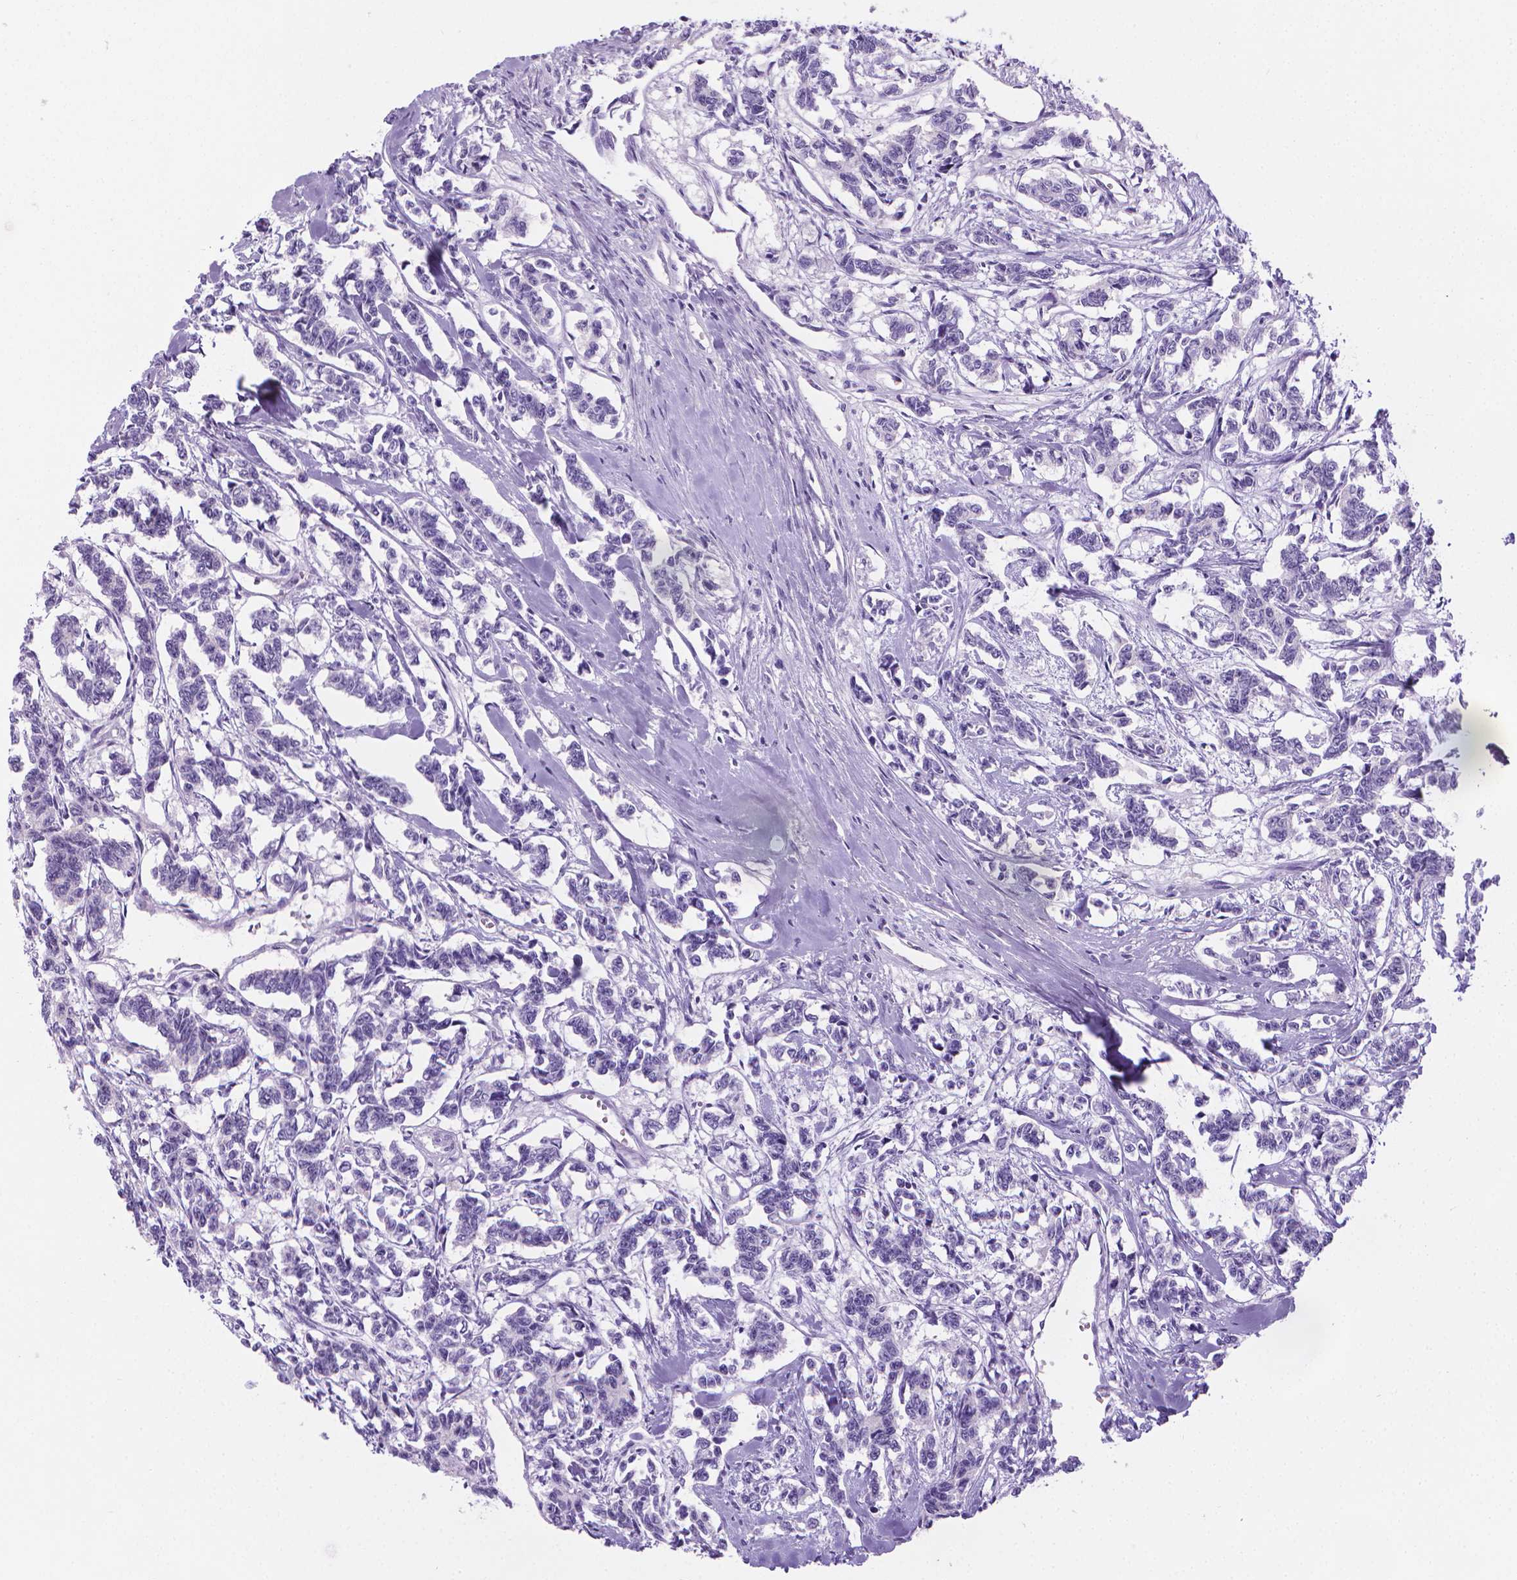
{"staining": {"intensity": "negative", "quantity": "none", "location": "none"}, "tissue": "carcinoid", "cell_type": "Tumor cells", "image_type": "cancer", "snomed": [{"axis": "morphology", "description": "Carcinoid, malignant, NOS"}, {"axis": "topography", "description": "Kidney"}], "caption": "This photomicrograph is of carcinoid stained with immunohistochemistry (IHC) to label a protein in brown with the nuclei are counter-stained blue. There is no positivity in tumor cells.", "gene": "SPAG6", "patient": {"sex": "female", "age": 41}}